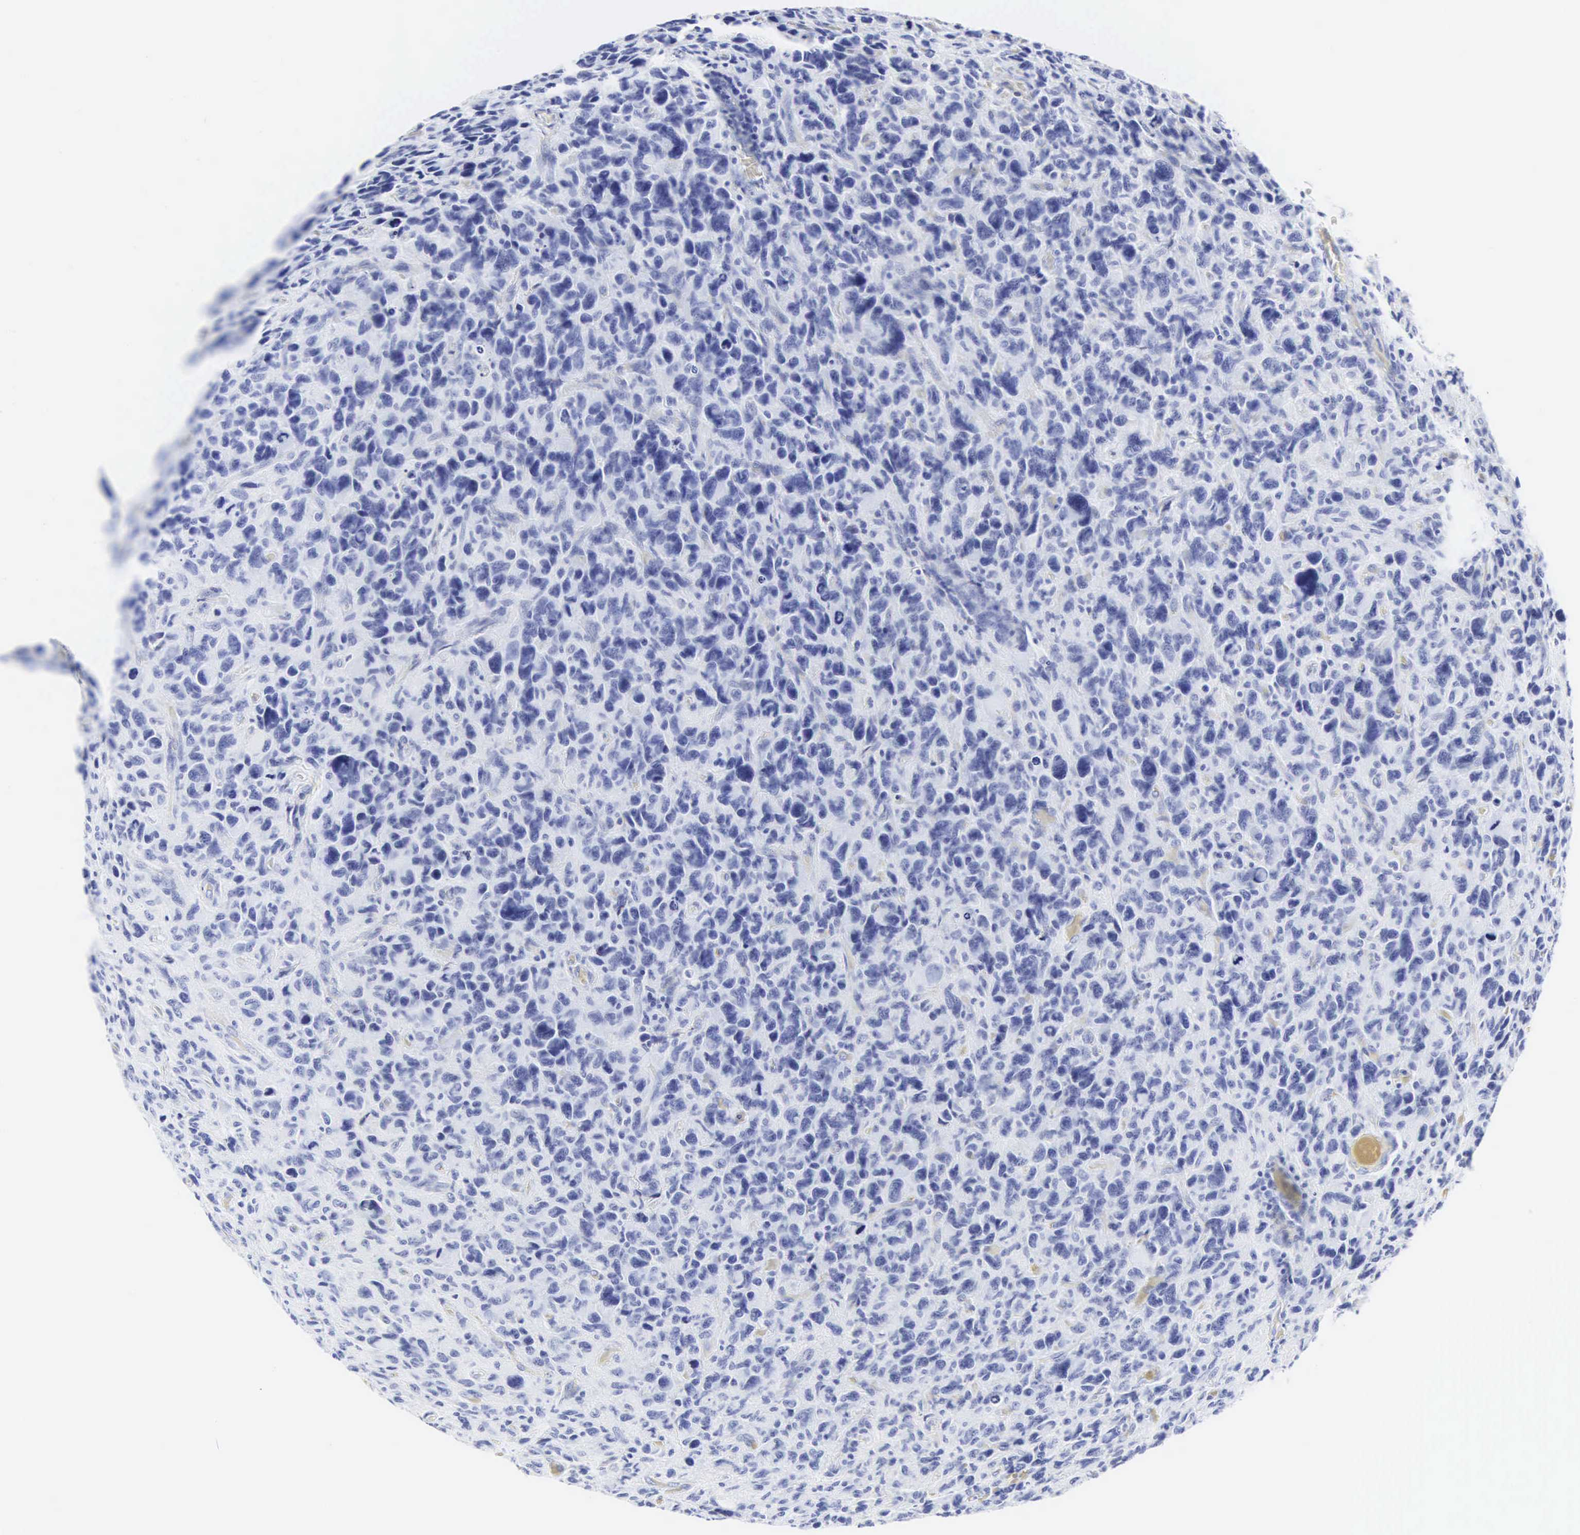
{"staining": {"intensity": "negative", "quantity": "none", "location": "none"}, "tissue": "glioma", "cell_type": "Tumor cells", "image_type": "cancer", "snomed": [{"axis": "morphology", "description": "Glioma, malignant, High grade"}, {"axis": "topography", "description": "Brain"}], "caption": "A high-resolution histopathology image shows immunohistochemistry (IHC) staining of glioma, which reveals no significant expression in tumor cells.", "gene": "CGB3", "patient": {"sex": "female", "age": 60}}